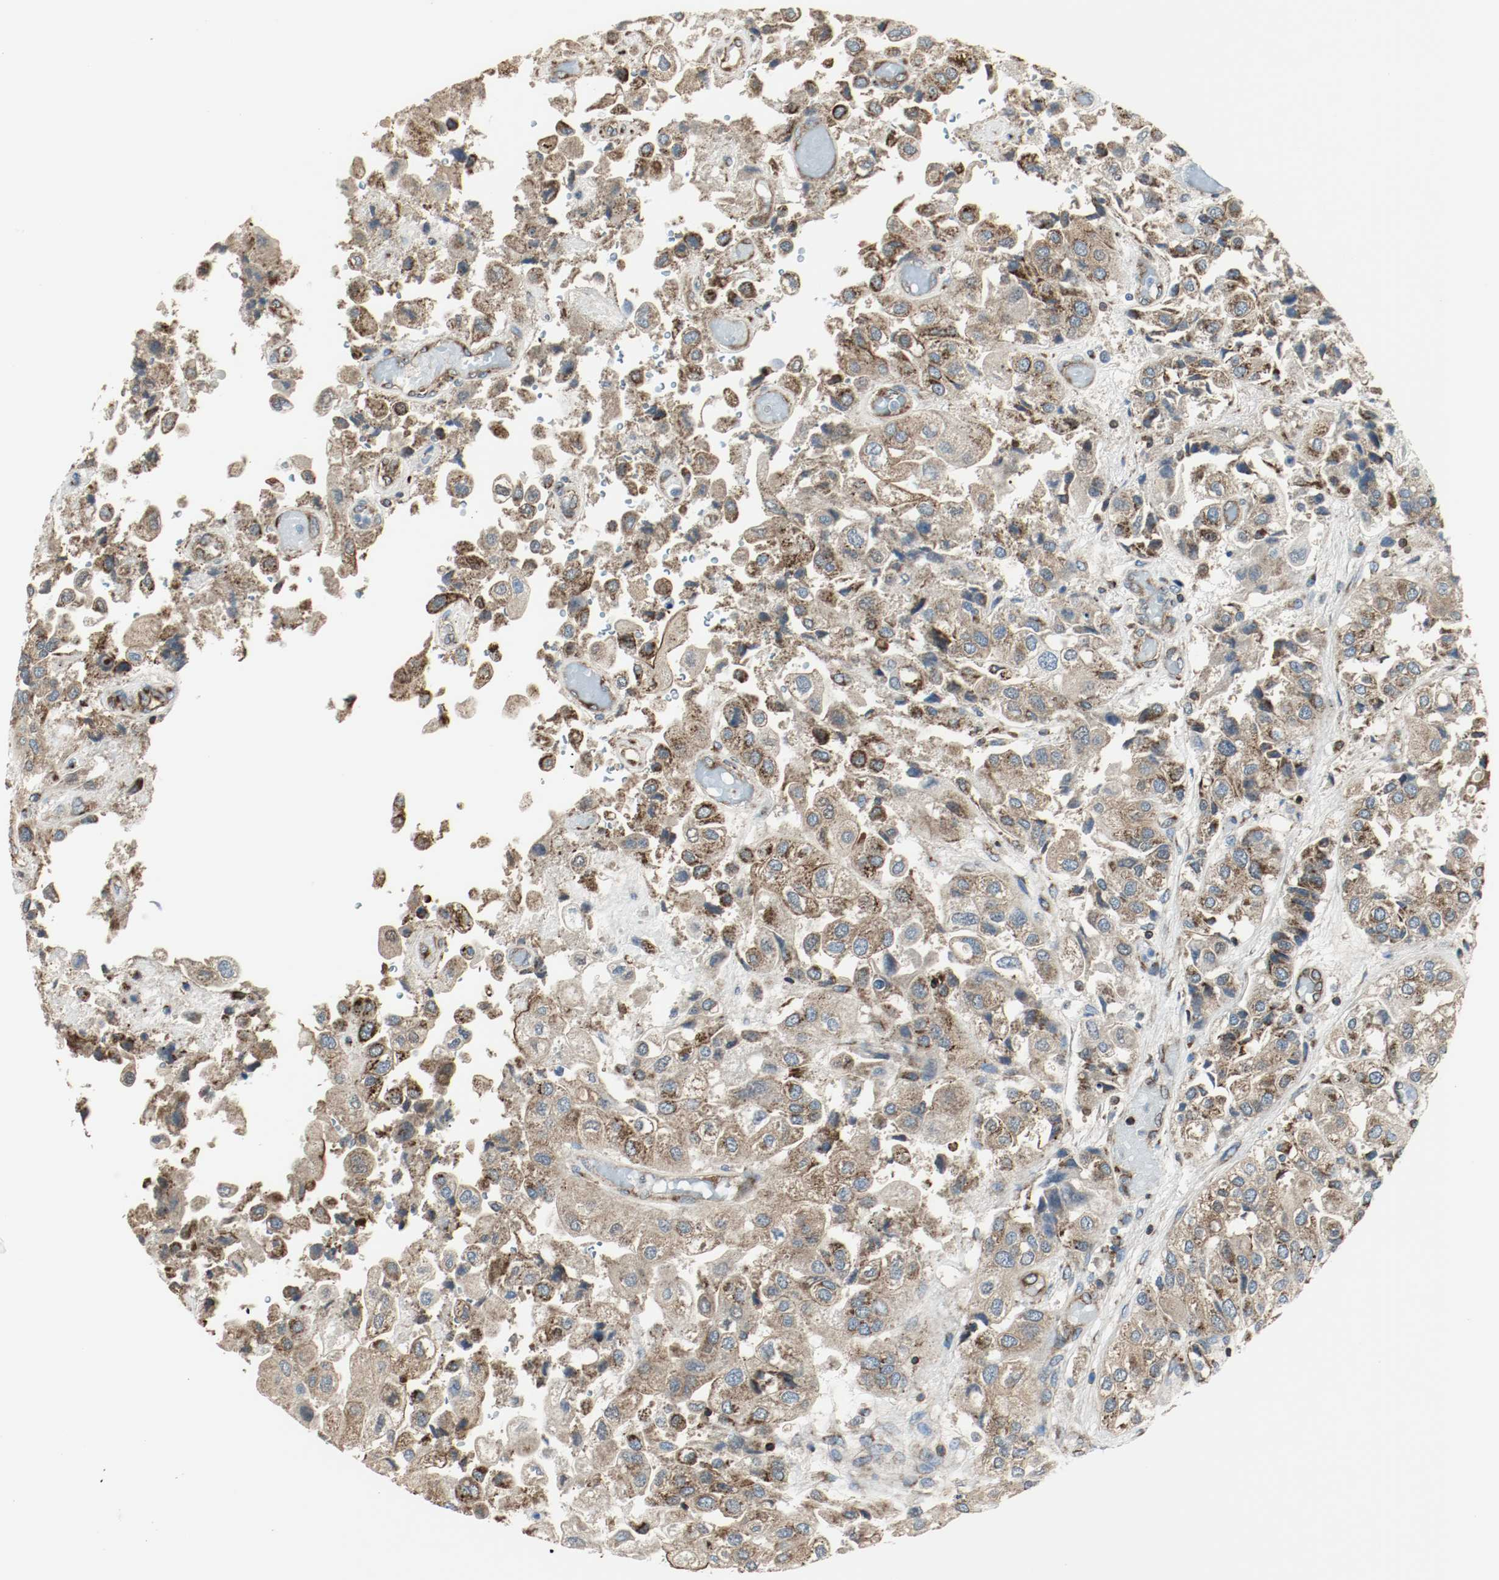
{"staining": {"intensity": "strong", "quantity": ">75%", "location": "cytoplasmic/membranous"}, "tissue": "urothelial cancer", "cell_type": "Tumor cells", "image_type": "cancer", "snomed": [{"axis": "morphology", "description": "Urothelial carcinoma, High grade"}, {"axis": "topography", "description": "Urinary bladder"}], "caption": "Protein staining exhibits strong cytoplasmic/membranous expression in about >75% of tumor cells in high-grade urothelial carcinoma.", "gene": "PLCG1", "patient": {"sex": "female", "age": 64}}